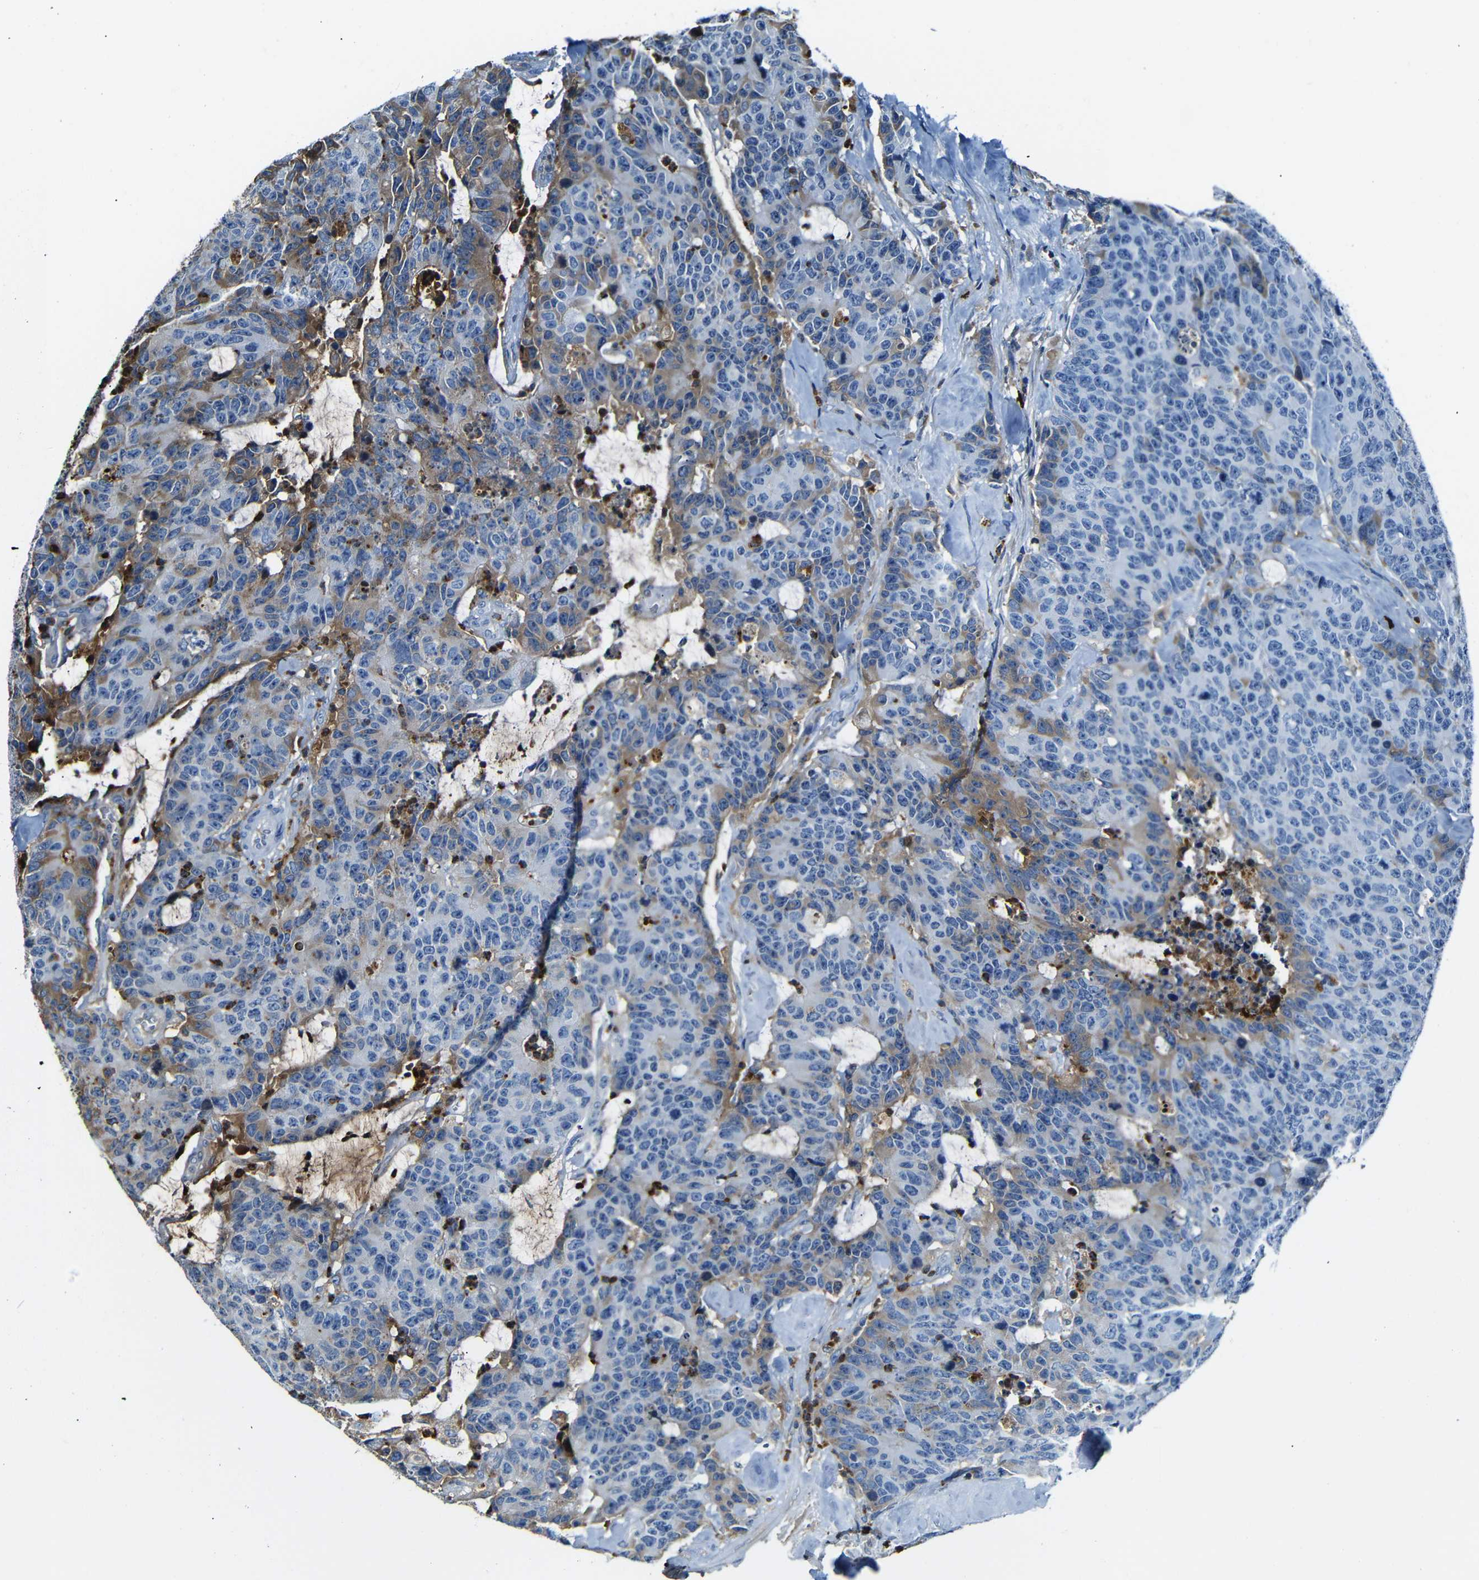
{"staining": {"intensity": "moderate", "quantity": "<25%", "location": "cytoplasmic/membranous"}, "tissue": "colorectal cancer", "cell_type": "Tumor cells", "image_type": "cancer", "snomed": [{"axis": "morphology", "description": "Adenocarcinoma, NOS"}, {"axis": "topography", "description": "Colon"}], "caption": "Immunohistochemical staining of human colorectal cancer displays low levels of moderate cytoplasmic/membranous protein staining in about <25% of tumor cells. (IHC, brightfield microscopy, high magnification).", "gene": "SERPINA1", "patient": {"sex": "female", "age": 86}}